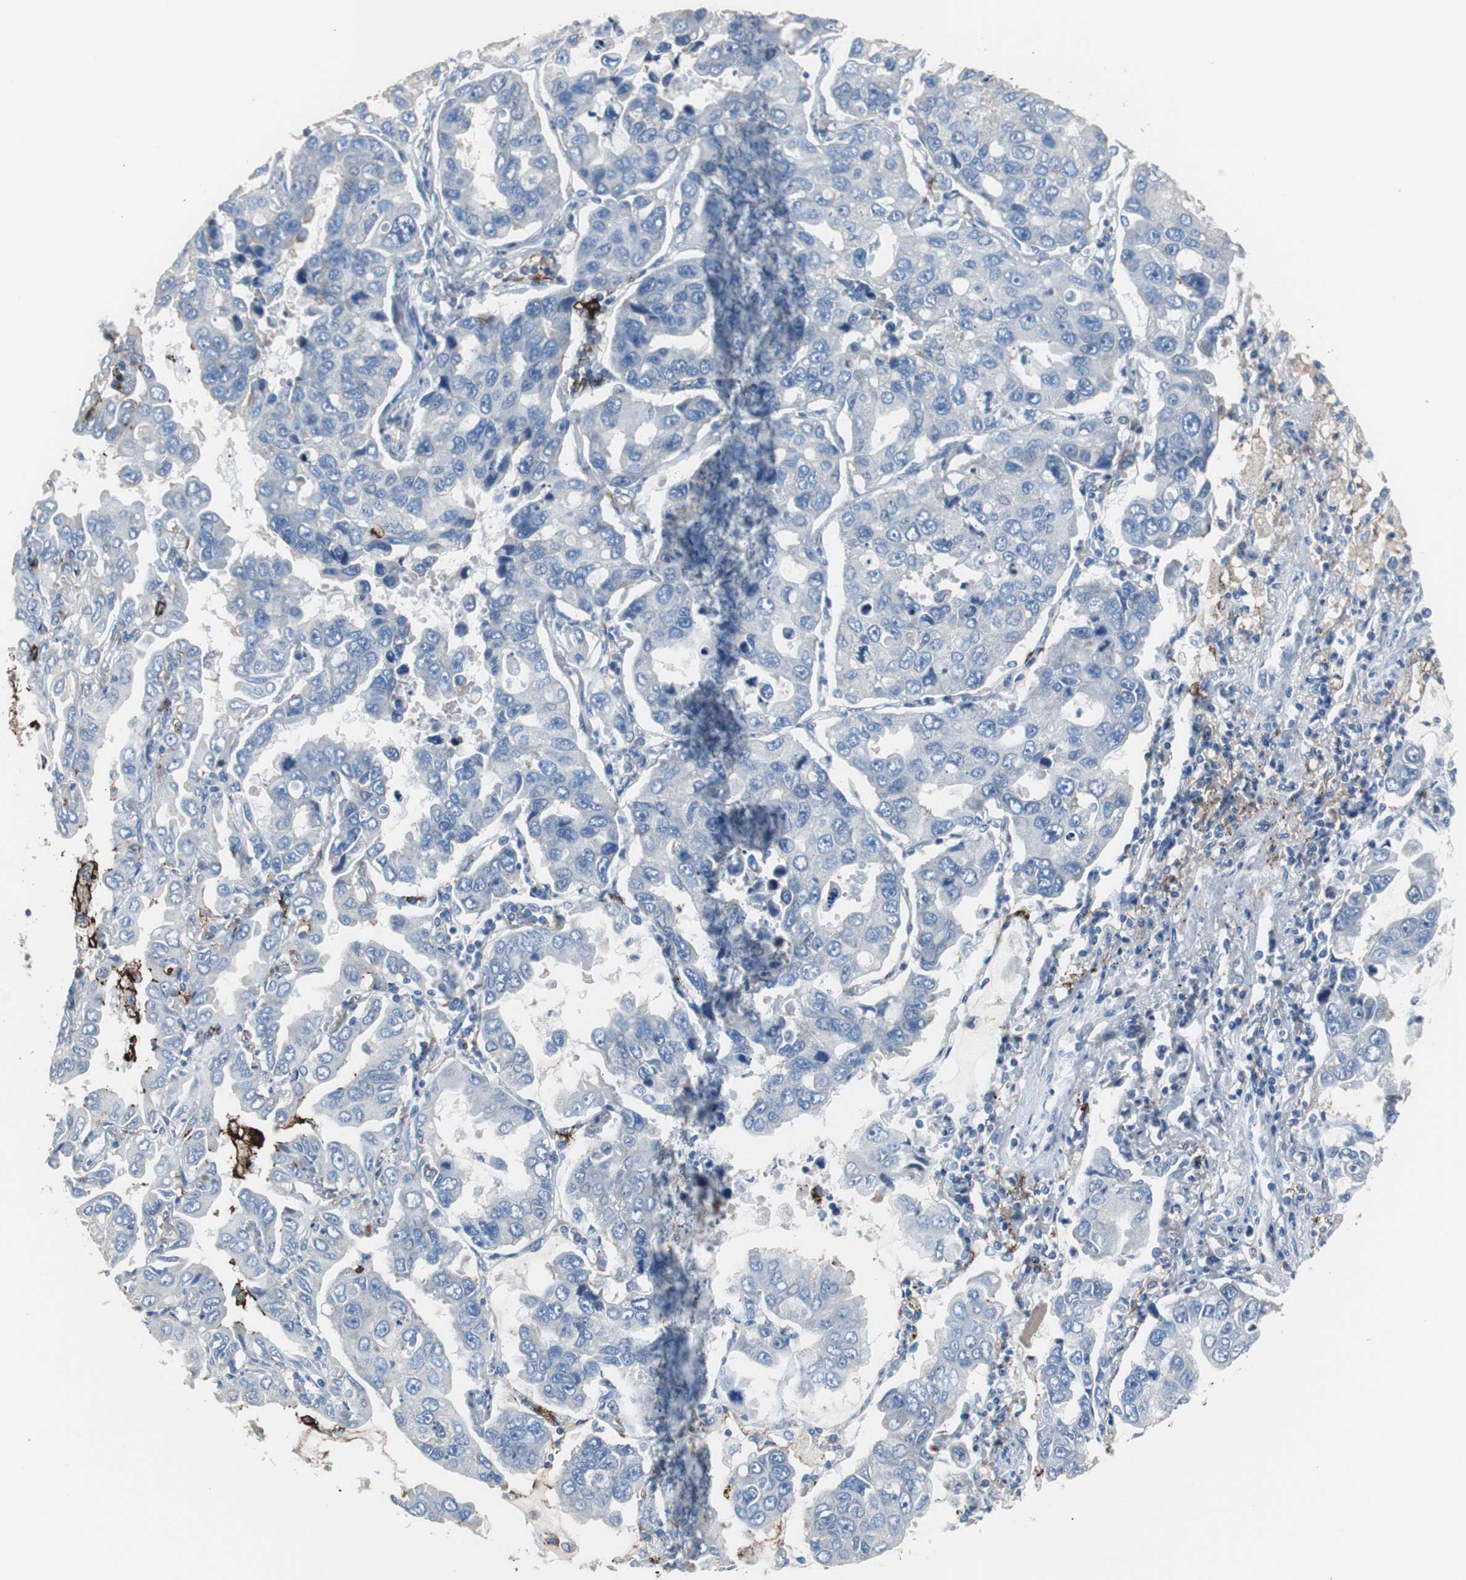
{"staining": {"intensity": "negative", "quantity": "none", "location": "none"}, "tissue": "lung cancer", "cell_type": "Tumor cells", "image_type": "cancer", "snomed": [{"axis": "morphology", "description": "Adenocarcinoma, NOS"}, {"axis": "topography", "description": "Lung"}], "caption": "Immunohistochemical staining of human lung cancer shows no significant positivity in tumor cells.", "gene": "FCGR2B", "patient": {"sex": "male", "age": 64}}